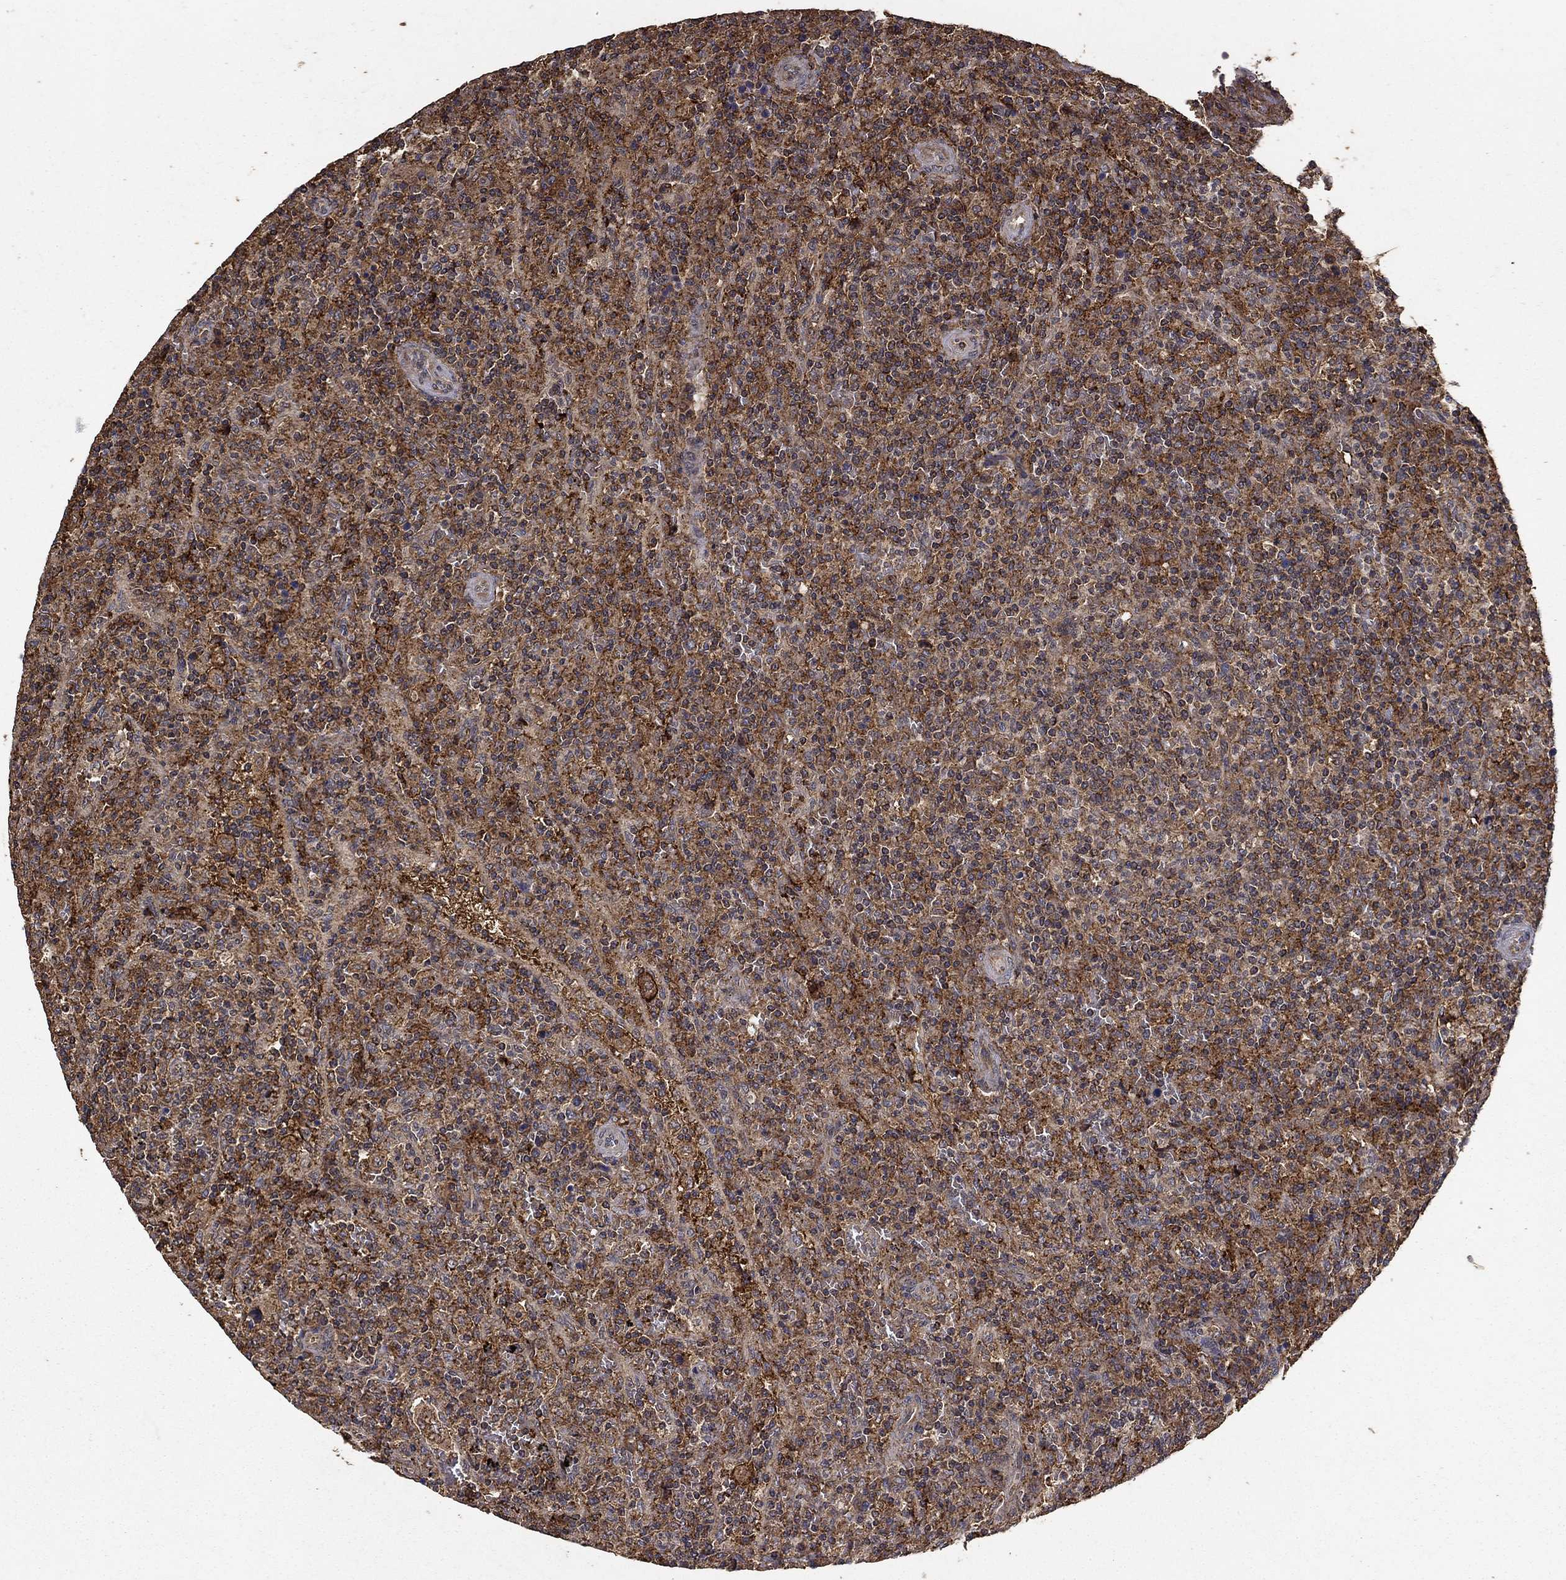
{"staining": {"intensity": "strong", "quantity": "25%-75%", "location": "cytoplasmic/membranous"}, "tissue": "lymphoma", "cell_type": "Tumor cells", "image_type": "cancer", "snomed": [{"axis": "morphology", "description": "Malignant lymphoma, non-Hodgkin's type, Low grade"}, {"axis": "topography", "description": "Spleen"}], "caption": "Lymphoma was stained to show a protein in brown. There is high levels of strong cytoplasmic/membranous expression in about 25%-75% of tumor cells.", "gene": "IFRD1", "patient": {"sex": "male", "age": 62}}